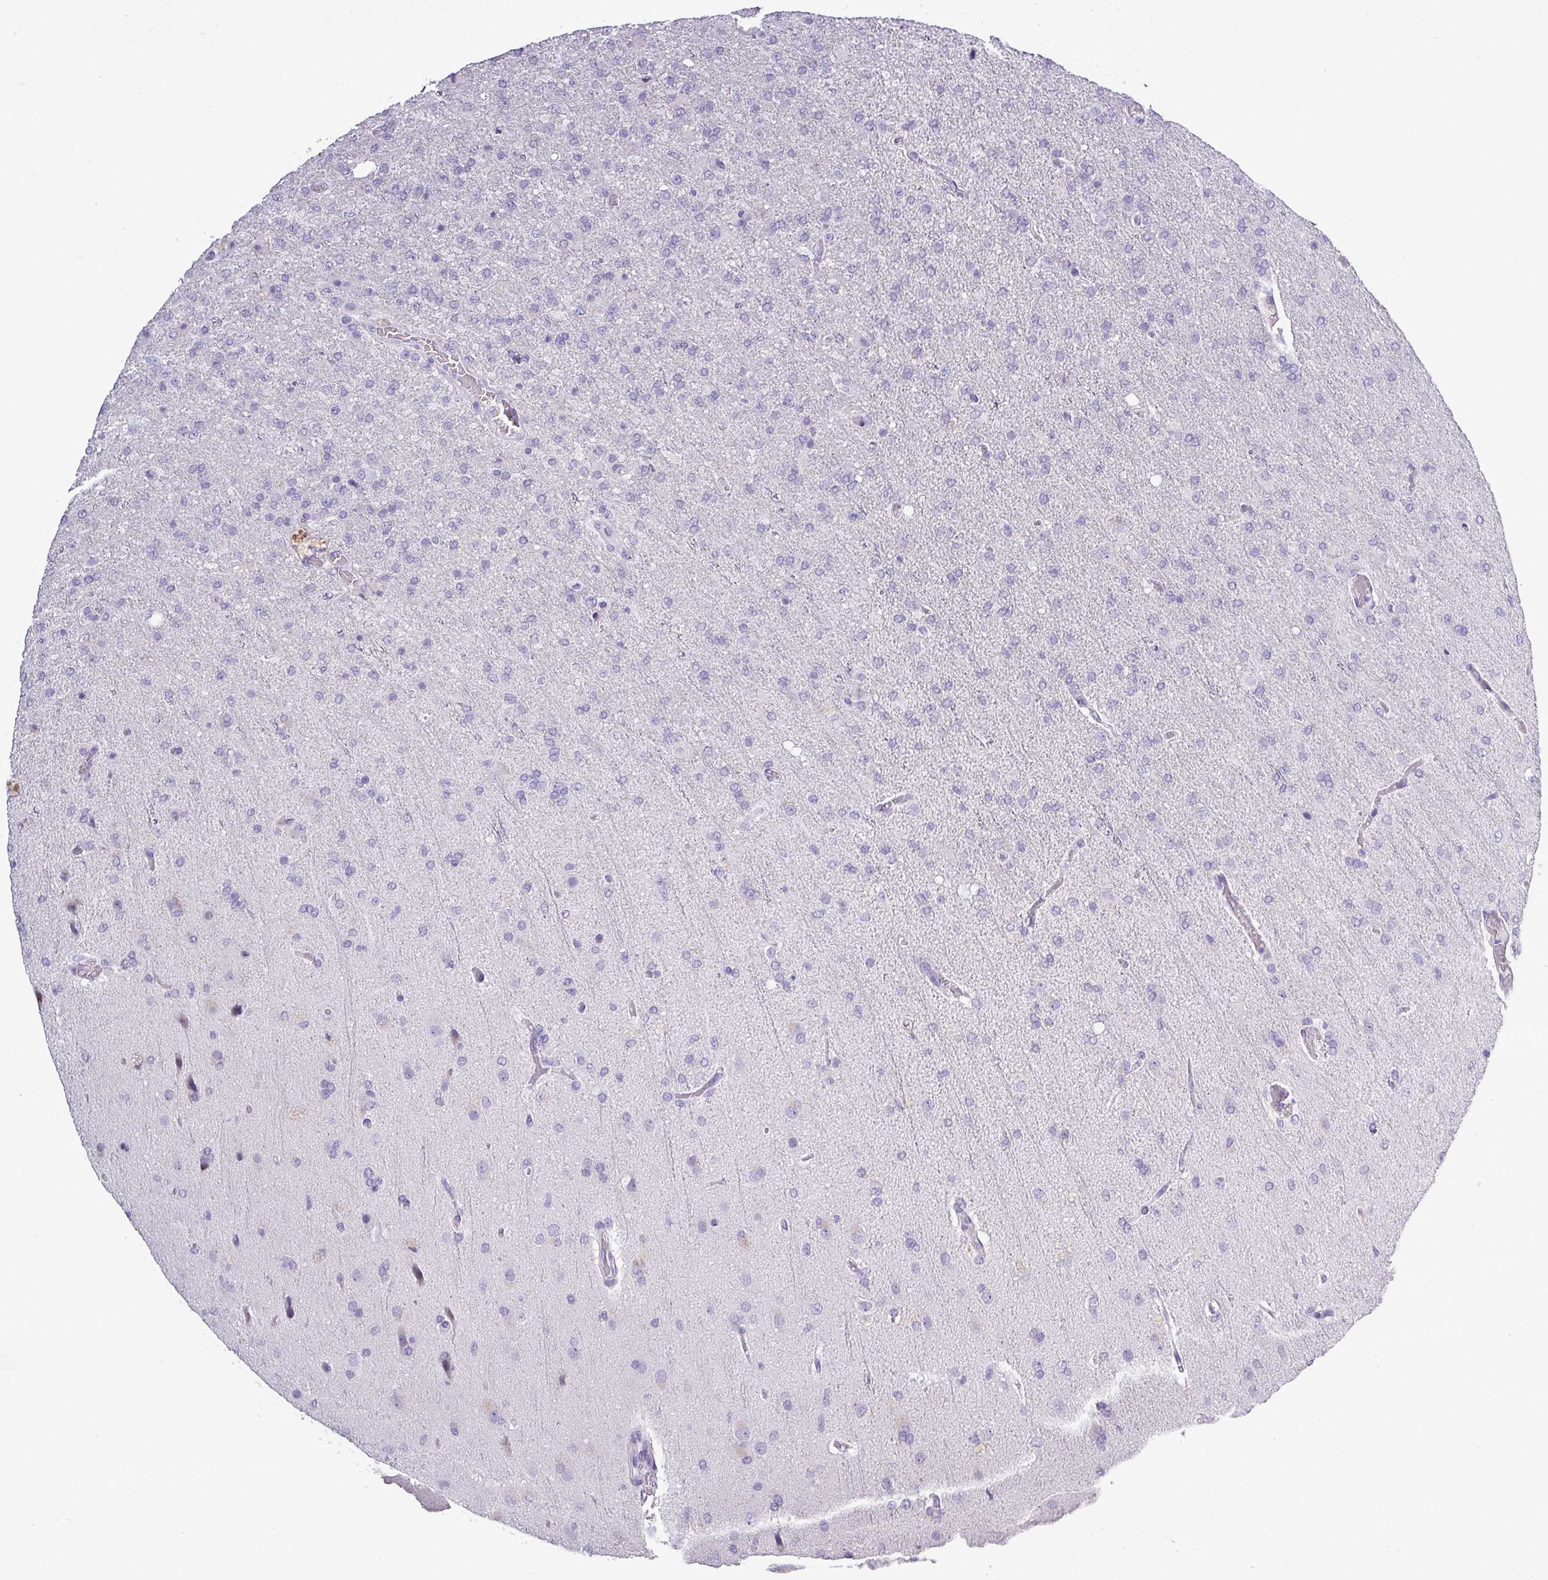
{"staining": {"intensity": "negative", "quantity": "none", "location": "none"}, "tissue": "glioma", "cell_type": "Tumor cells", "image_type": "cancer", "snomed": [{"axis": "morphology", "description": "Glioma, malignant, High grade"}, {"axis": "topography", "description": "Brain"}], "caption": "A histopathology image of malignant high-grade glioma stained for a protein shows no brown staining in tumor cells.", "gene": "TMEM91", "patient": {"sex": "female", "age": 74}}